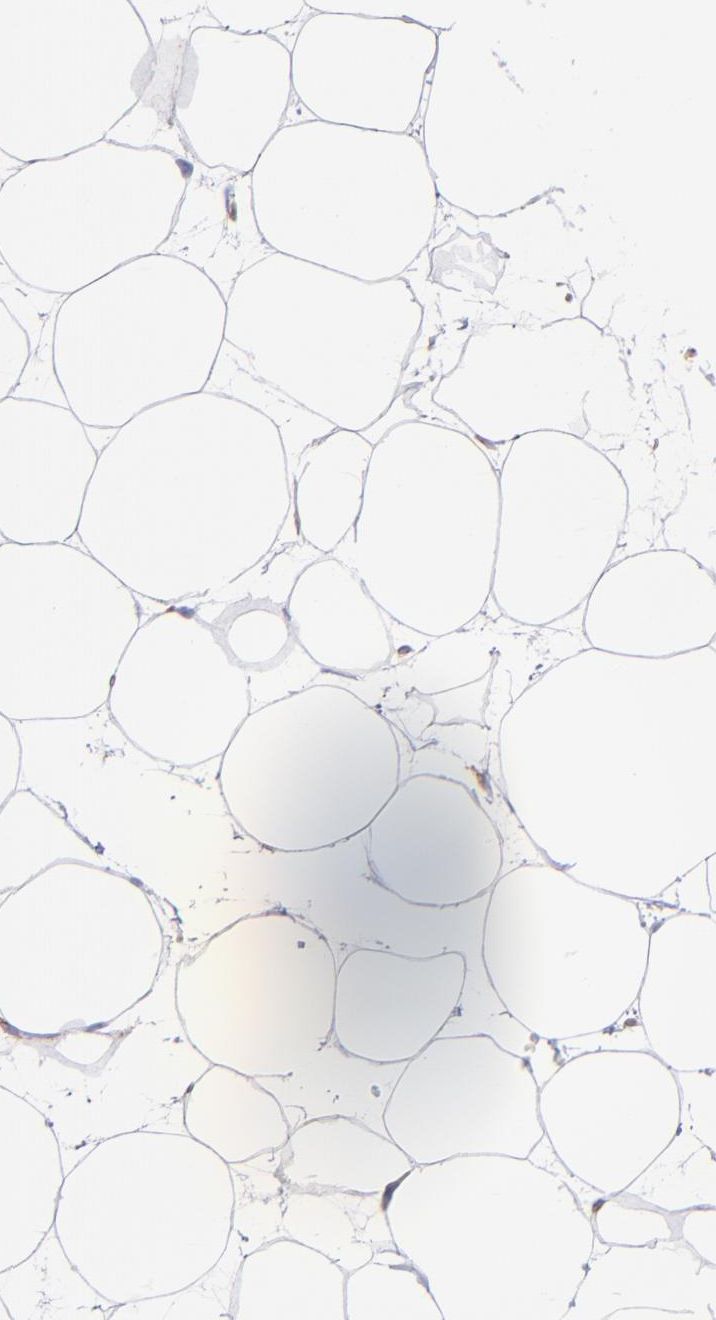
{"staining": {"intensity": "negative", "quantity": "none", "location": "none"}, "tissue": "adipose tissue", "cell_type": "Adipocytes", "image_type": "normal", "snomed": [{"axis": "morphology", "description": "Normal tissue, NOS"}, {"axis": "topography", "description": "Breast"}], "caption": "Immunohistochemistry (IHC) image of unremarkable adipose tissue stained for a protein (brown), which demonstrates no staining in adipocytes.", "gene": "TM4SF1", "patient": {"sex": "female", "age": 22}}